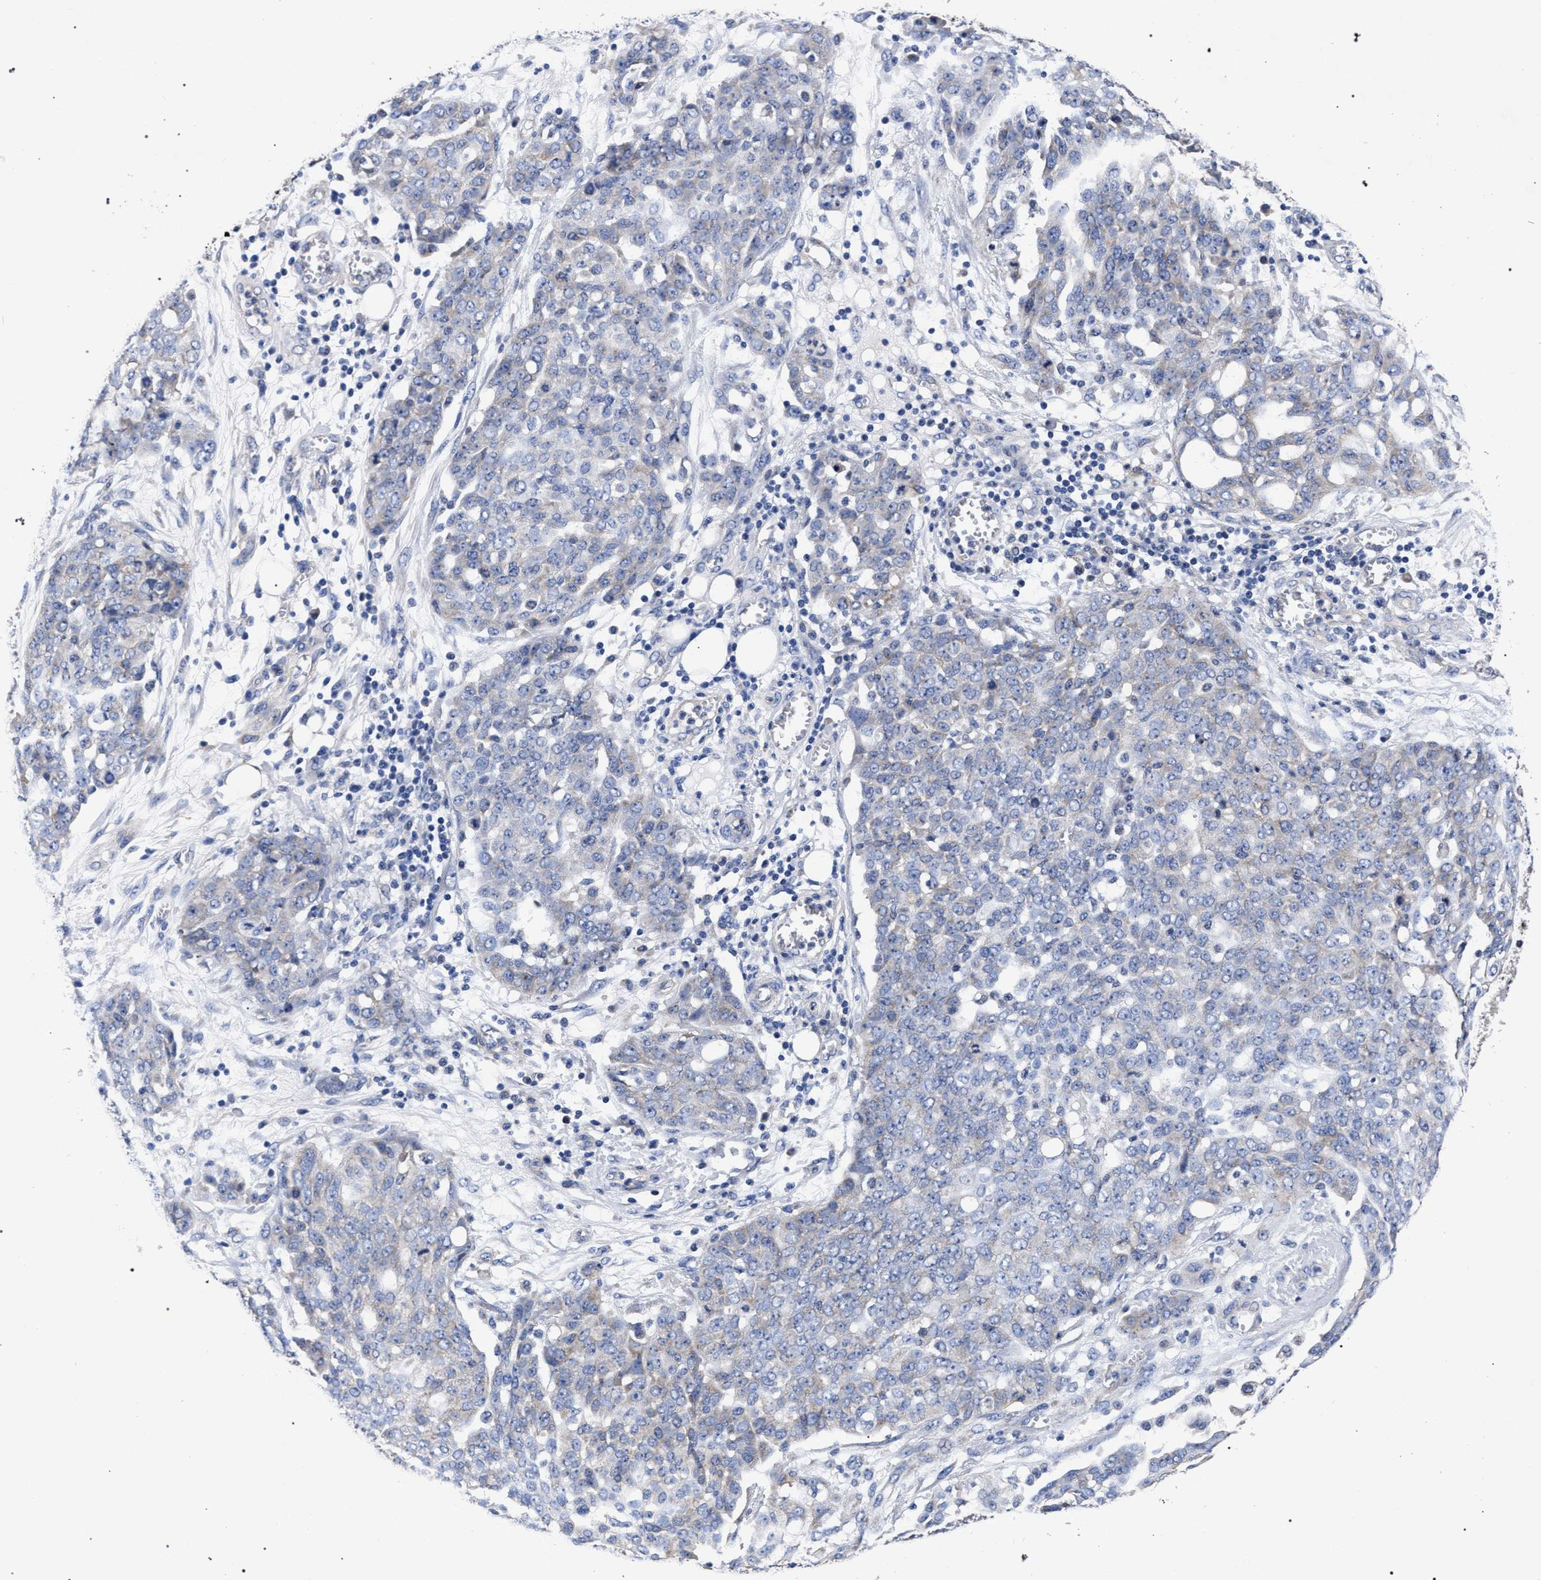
{"staining": {"intensity": "weak", "quantity": "<25%", "location": "cytoplasmic/membranous"}, "tissue": "ovarian cancer", "cell_type": "Tumor cells", "image_type": "cancer", "snomed": [{"axis": "morphology", "description": "Cystadenocarcinoma, serous, NOS"}, {"axis": "topography", "description": "Soft tissue"}, {"axis": "topography", "description": "Ovary"}], "caption": "Immunohistochemistry of human serous cystadenocarcinoma (ovarian) demonstrates no staining in tumor cells. Nuclei are stained in blue.", "gene": "CFAP95", "patient": {"sex": "female", "age": 57}}